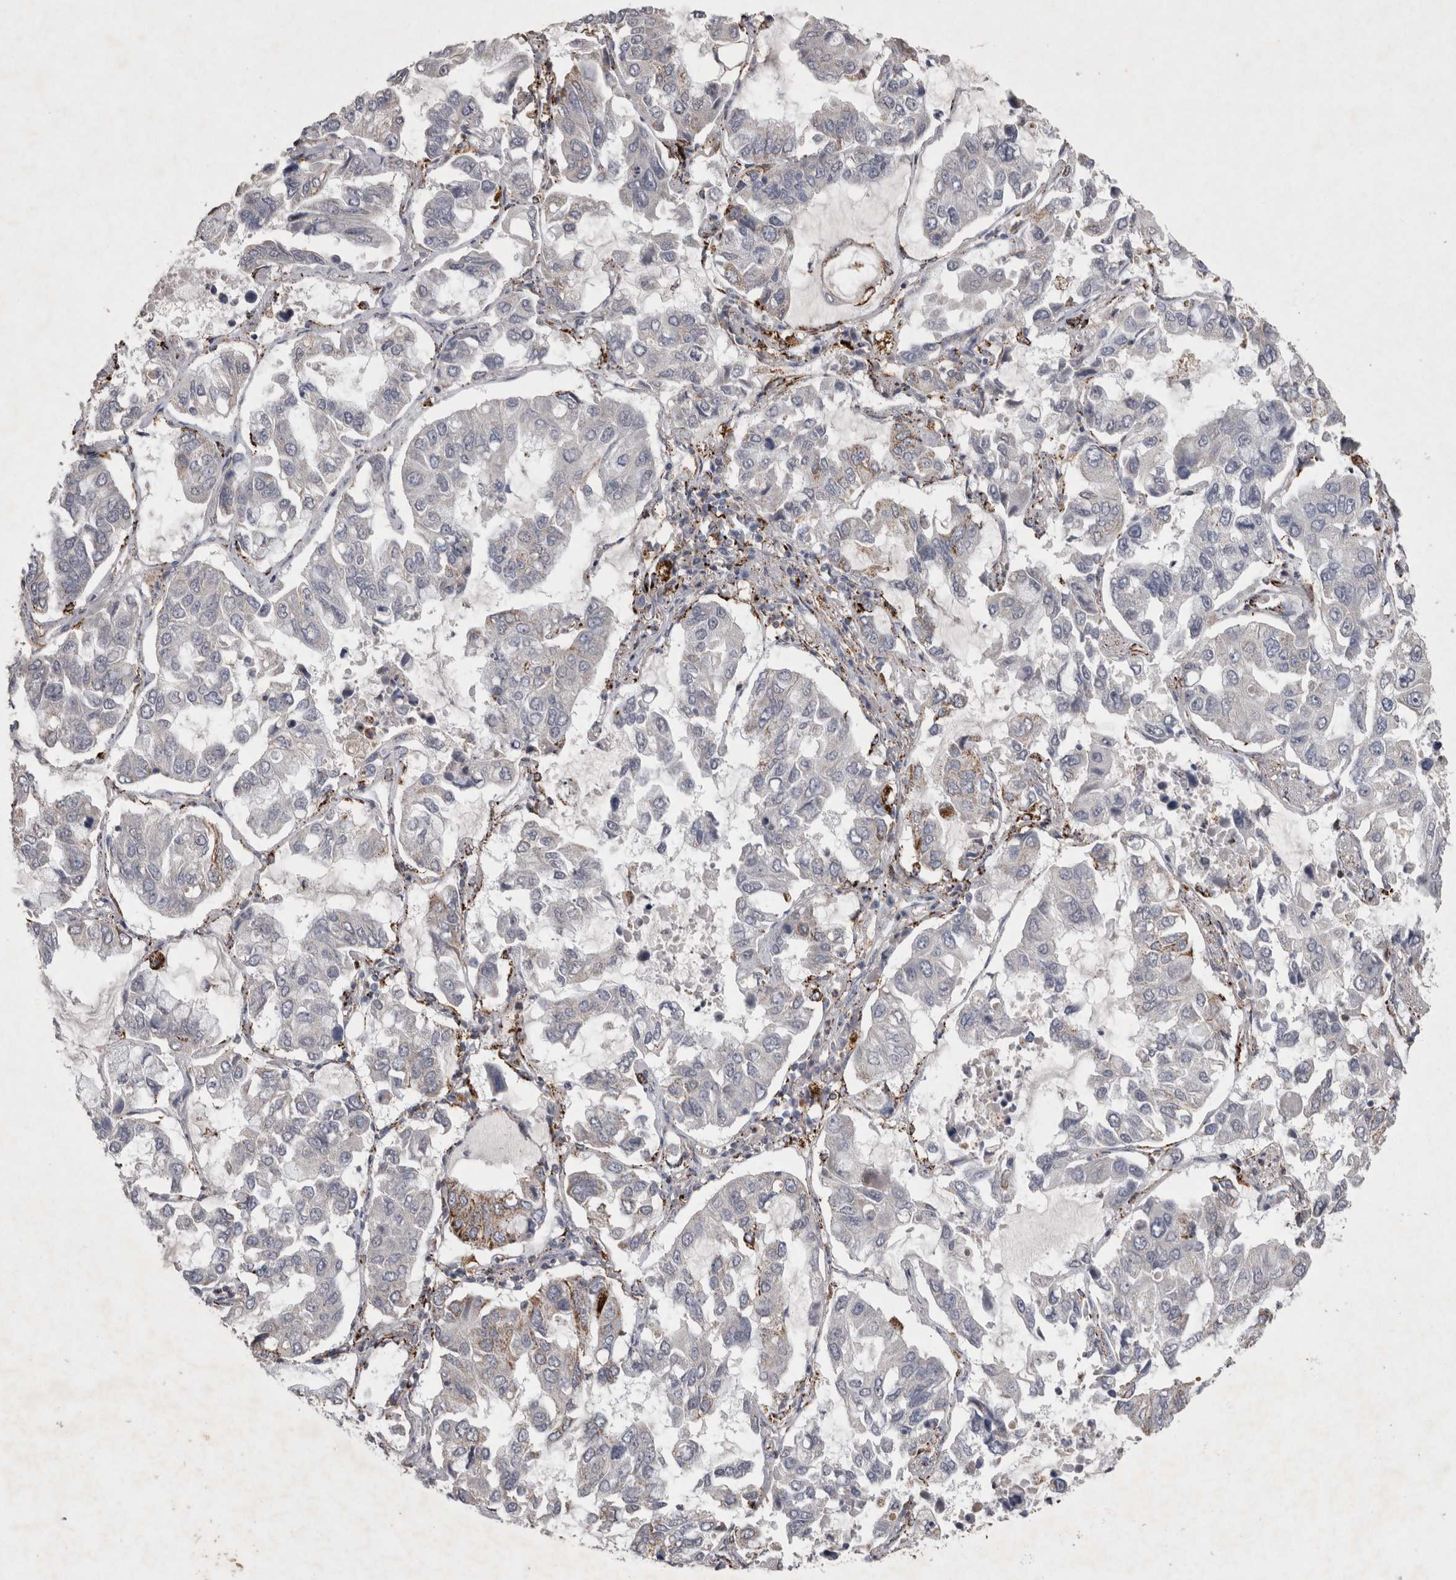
{"staining": {"intensity": "negative", "quantity": "none", "location": "none"}, "tissue": "lung cancer", "cell_type": "Tumor cells", "image_type": "cancer", "snomed": [{"axis": "morphology", "description": "Adenocarcinoma, NOS"}, {"axis": "topography", "description": "Lung"}], "caption": "A photomicrograph of lung cancer (adenocarcinoma) stained for a protein displays no brown staining in tumor cells.", "gene": "DKK3", "patient": {"sex": "male", "age": 64}}